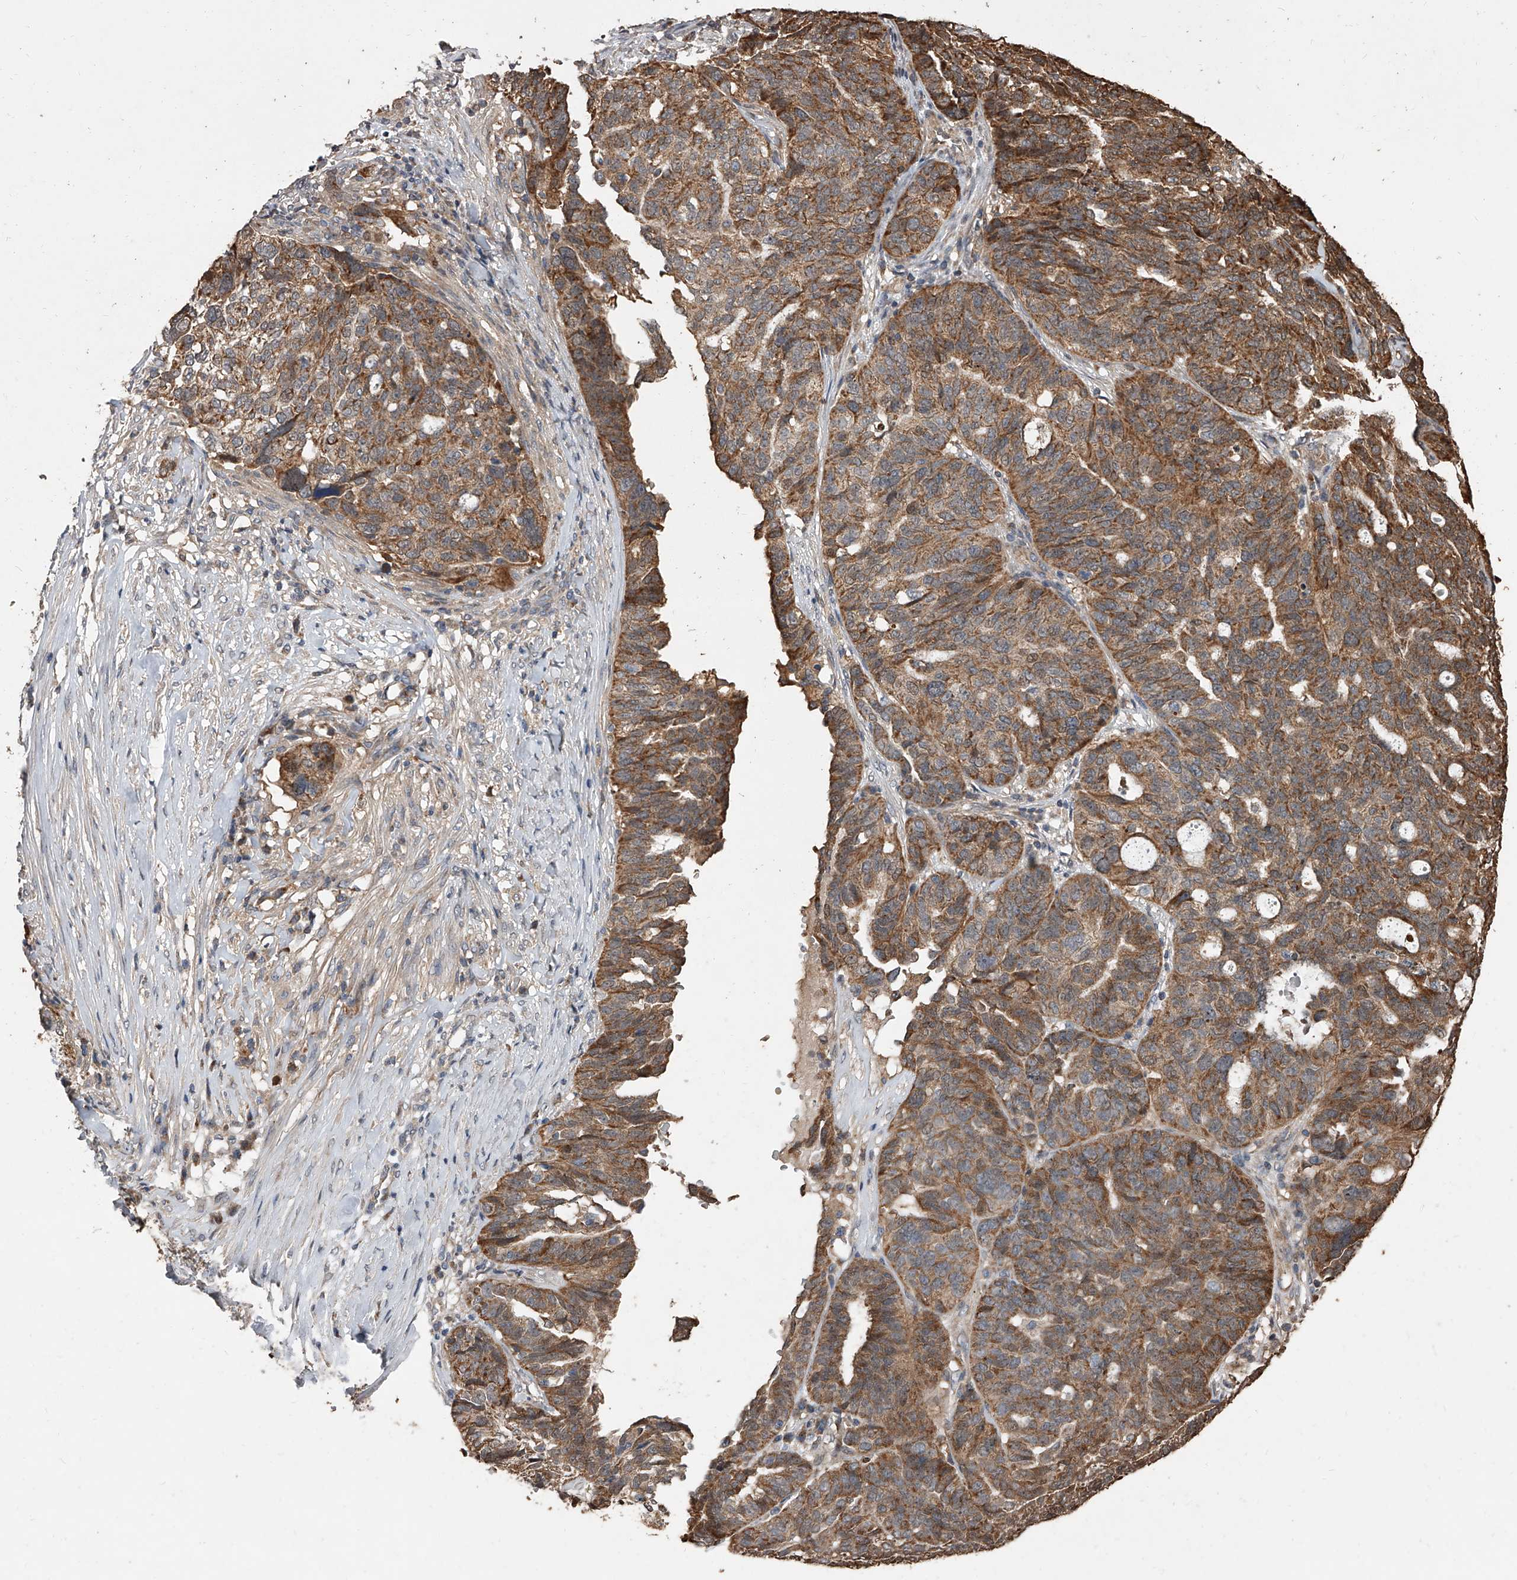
{"staining": {"intensity": "moderate", "quantity": ">75%", "location": "cytoplasmic/membranous"}, "tissue": "ovarian cancer", "cell_type": "Tumor cells", "image_type": "cancer", "snomed": [{"axis": "morphology", "description": "Cystadenocarcinoma, serous, NOS"}, {"axis": "topography", "description": "Ovary"}], "caption": "Protein staining of ovarian cancer (serous cystadenocarcinoma) tissue reveals moderate cytoplasmic/membranous staining in about >75% of tumor cells. The protein is shown in brown color, while the nuclei are stained blue.", "gene": "LTV1", "patient": {"sex": "female", "age": 59}}